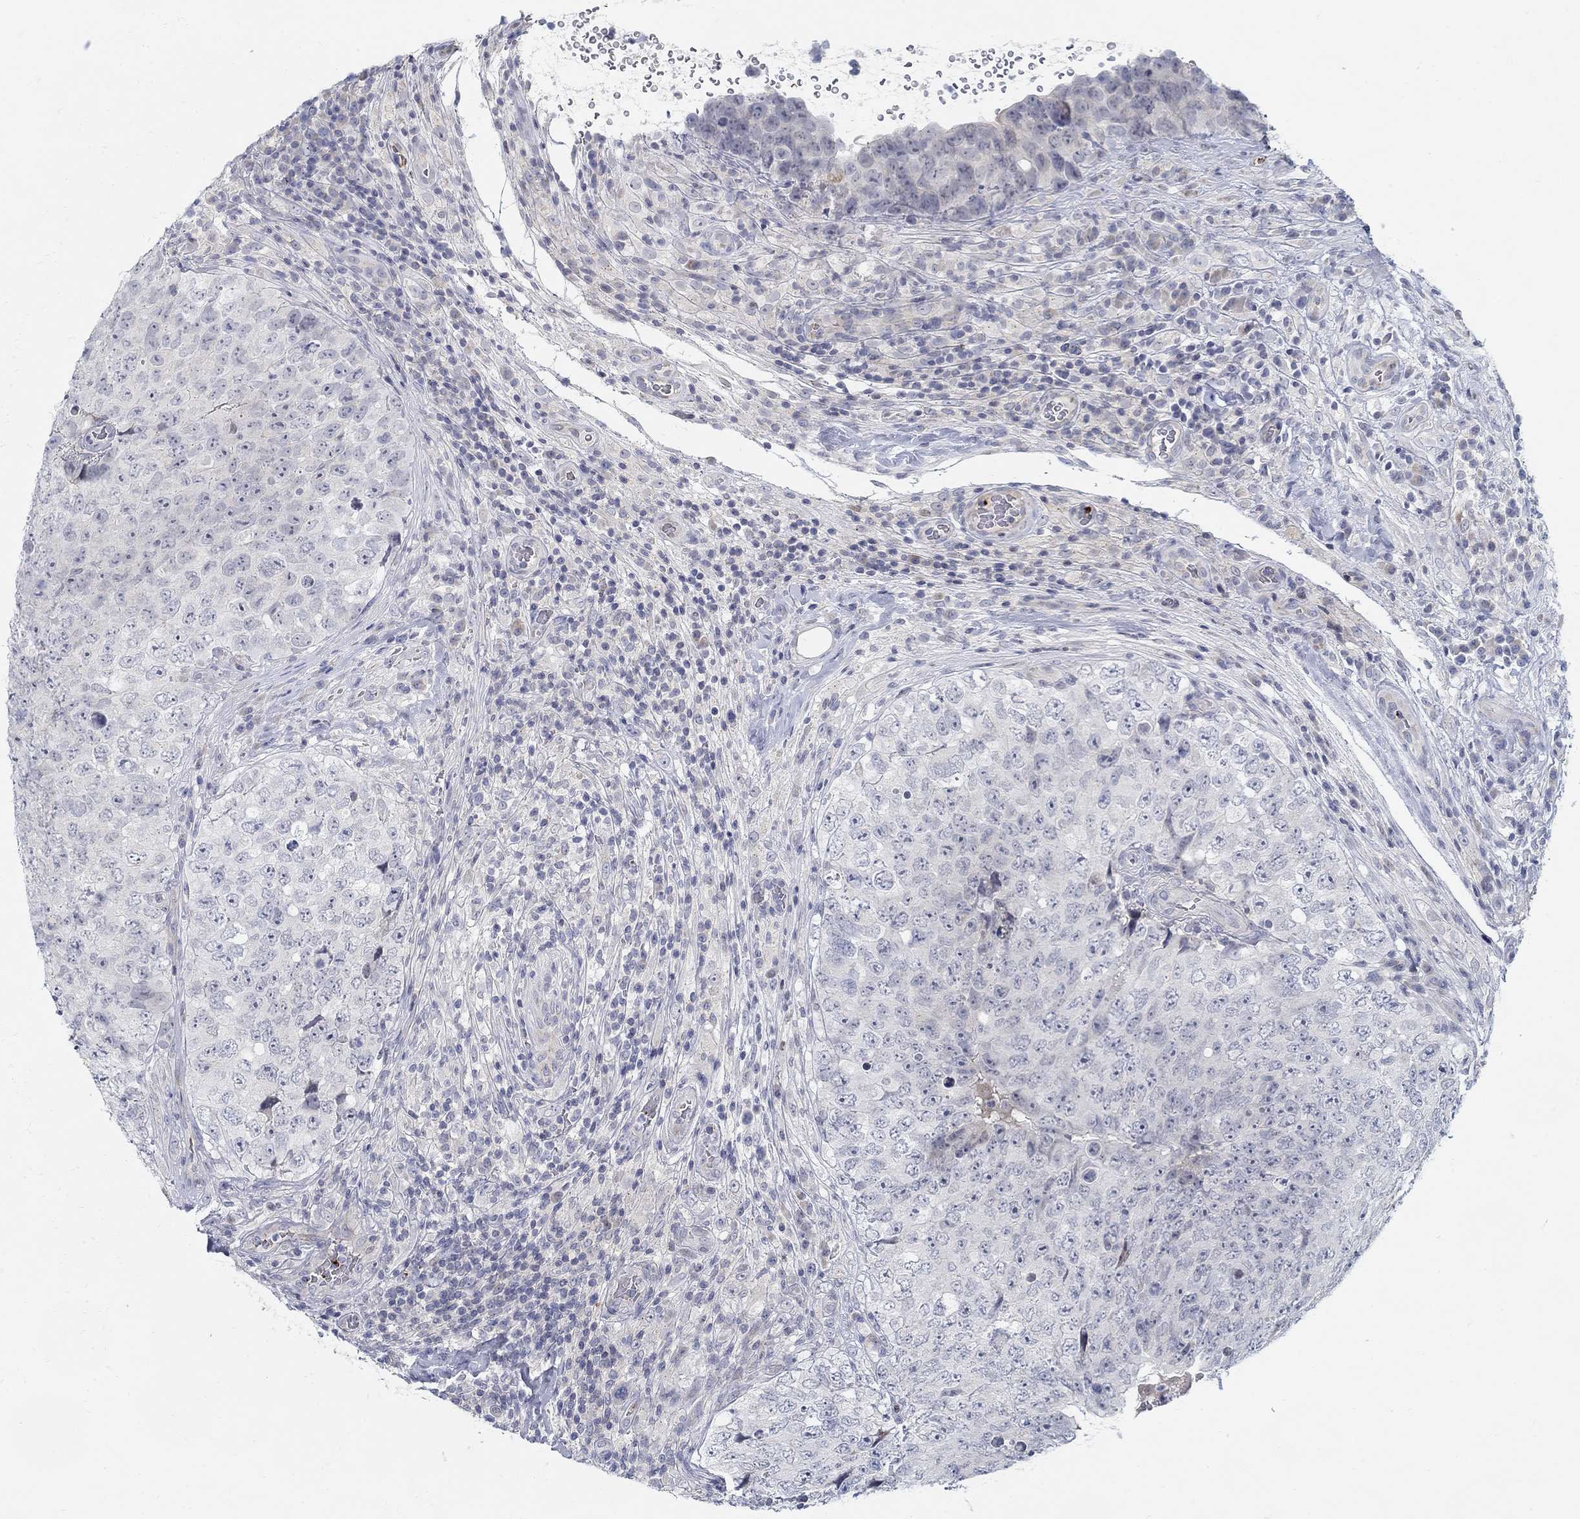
{"staining": {"intensity": "negative", "quantity": "none", "location": "none"}, "tissue": "testis cancer", "cell_type": "Tumor cells", "image_type": "cancer", "snomed": [{"axis": "morphology", "description": "Seminoma, NOS"}, {"axis": "topography", "description": "Testis"}], "caption": "Immunohistochemistry image of testis cancer (seminoma) stained for a protein (brown), which reveals no expression in tumor cells.", "gene": "ANO7", "patient": {"sex": "male", "age": 34}}